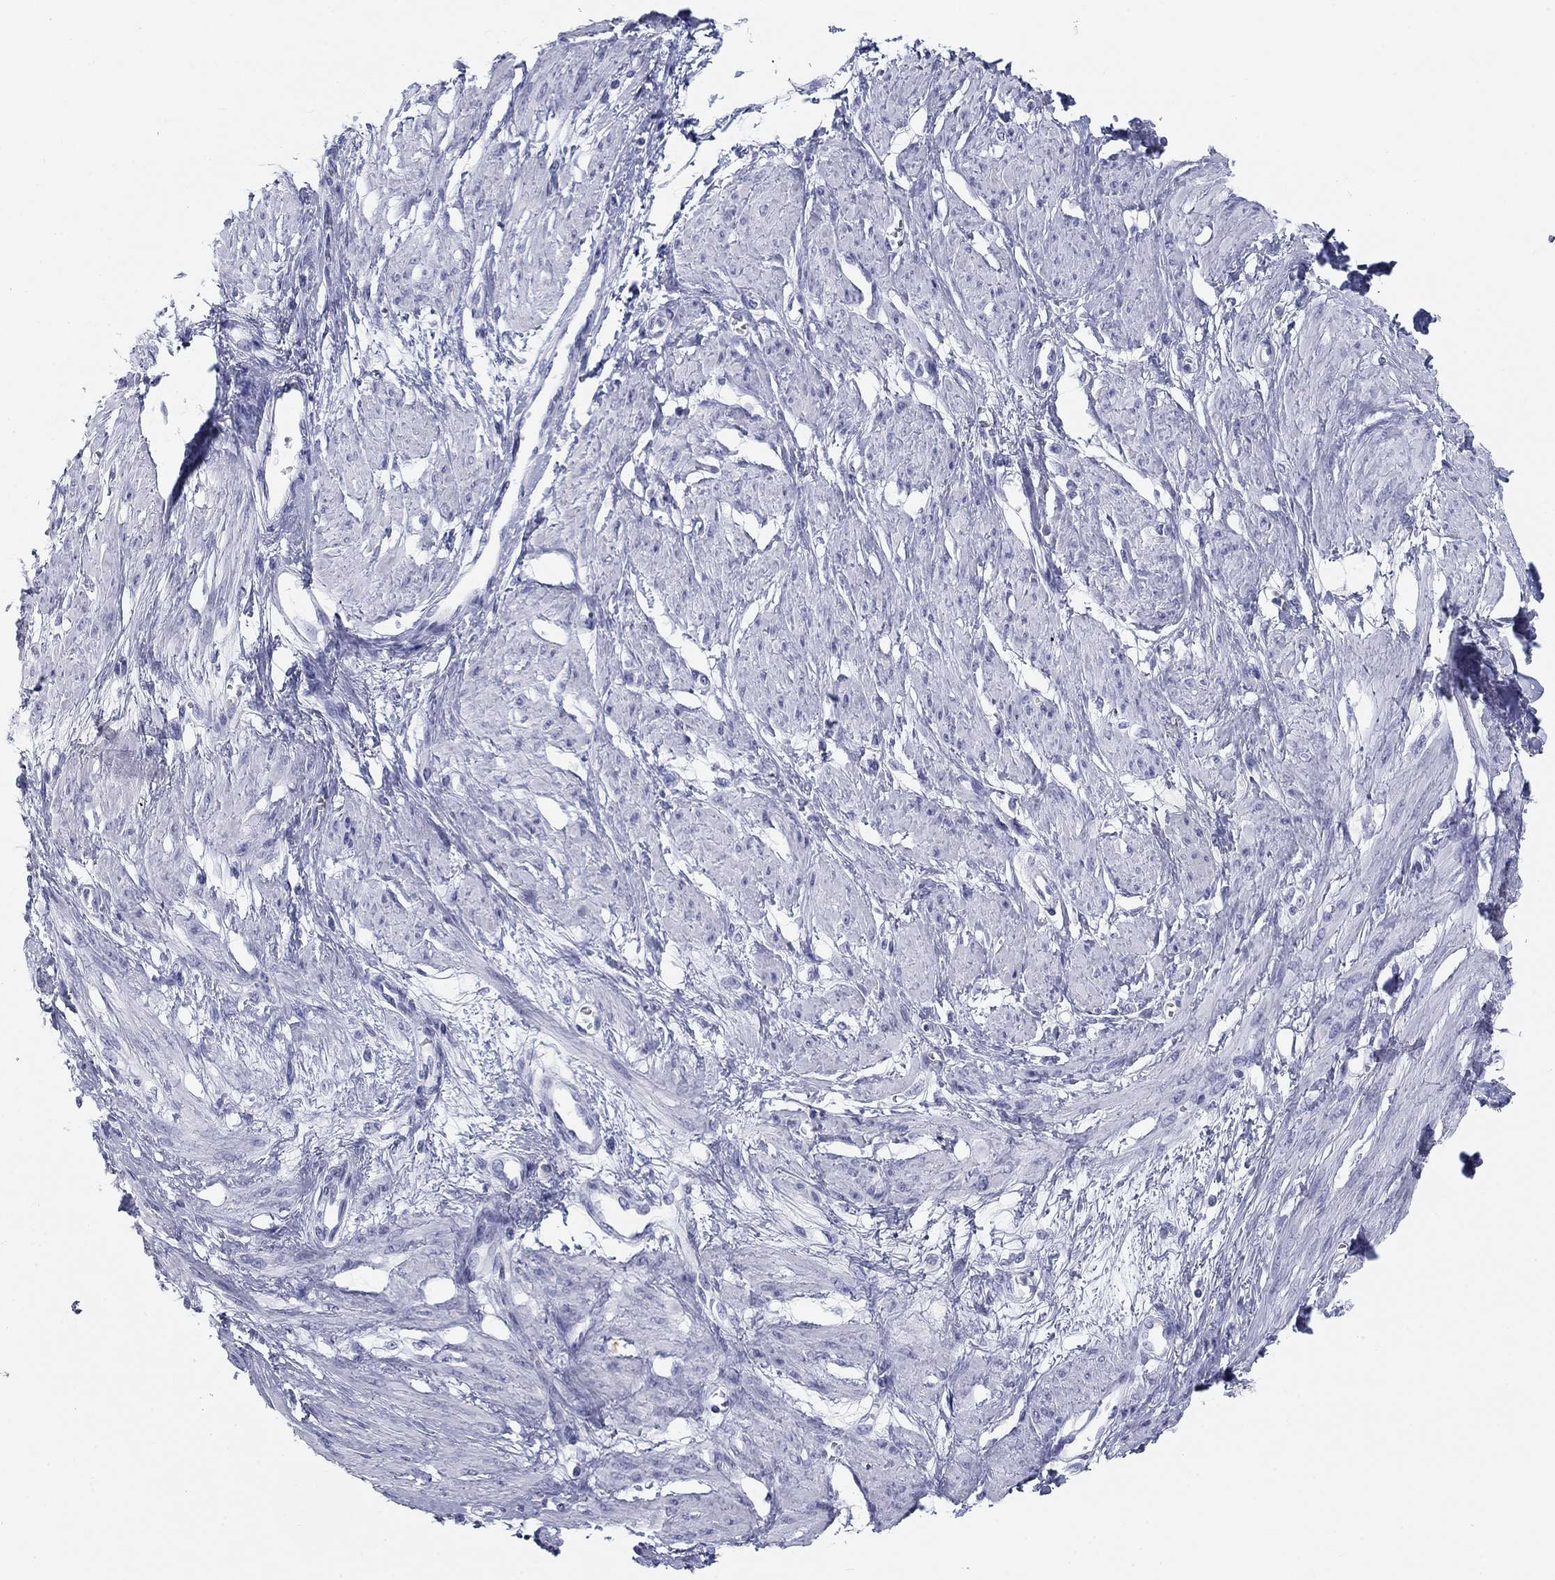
{"staining": {"intensity": "negative", "quantity": "none", "location": "none"}, "tissue": "smooth muscle", "cell_type": "Smooth muscle cells", "image_type": "normal", "snomed": [{"axis": "morphology", "description": "Normal tissue, NOS"}, {"axis": "topography", "description": "Smooth muscle"}, {"axis": "topography", "description": "Uterus"}], "caption": "IHC image of normal smooth muscle stained for a protein (brown), which exhibits no expression in smooth muscle cells.", "gene": "CALB1", "patient": {"sex": "female", "age": 39}}